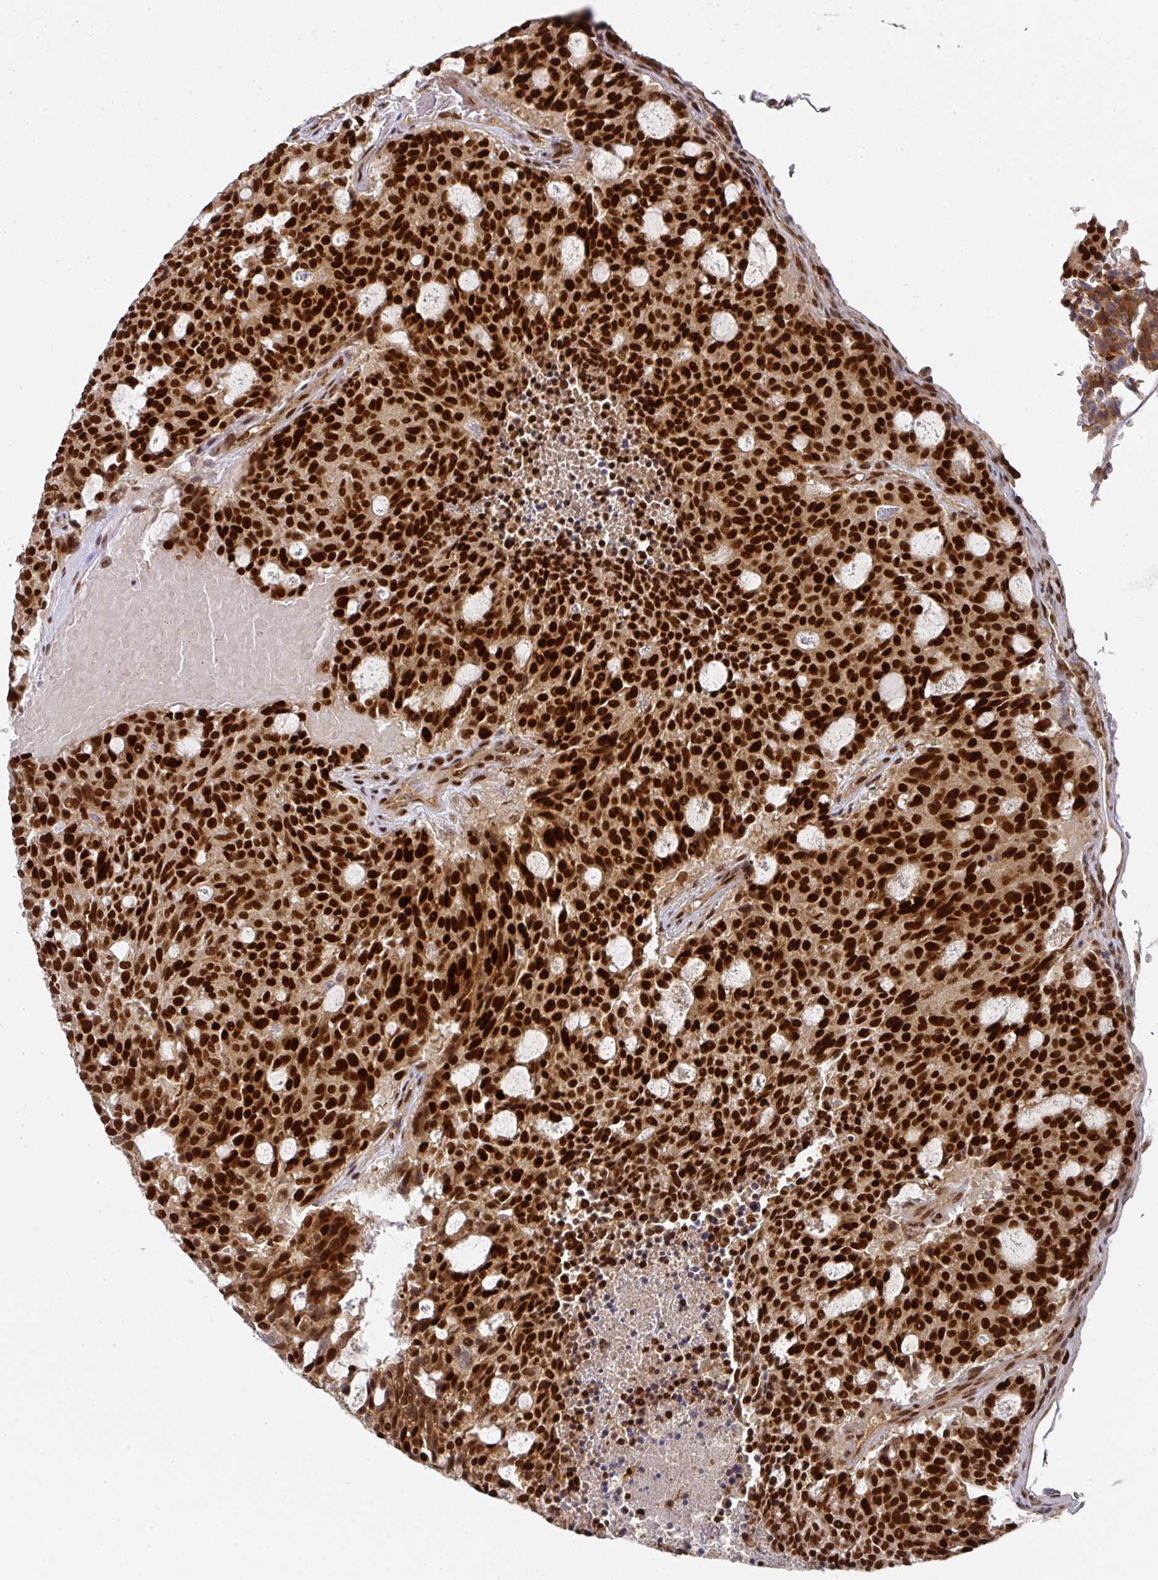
{"staining": {"intensity": "strong", "quantity": ">75%", "location": "cytoplasmic/membranous,nuclear"}, "tissue": "carcinoid", "cell_type": "Tumor cells", "image_type": "cancer", "snomed": [{"axis": "morphology", "description": "Carcinoid, malignant, NOS"}, {"axis": "topography", "description": "Pancreas"}], "caption": "Tumor cells exhibit high levels of strong cytoplasmic/membranous and nuclear staining in about >75% of cells in malignant carcinoid. Nuclei are stained in blue.", "gene": "DIDO1", "patient": {"sex": "female", "age": 54}}